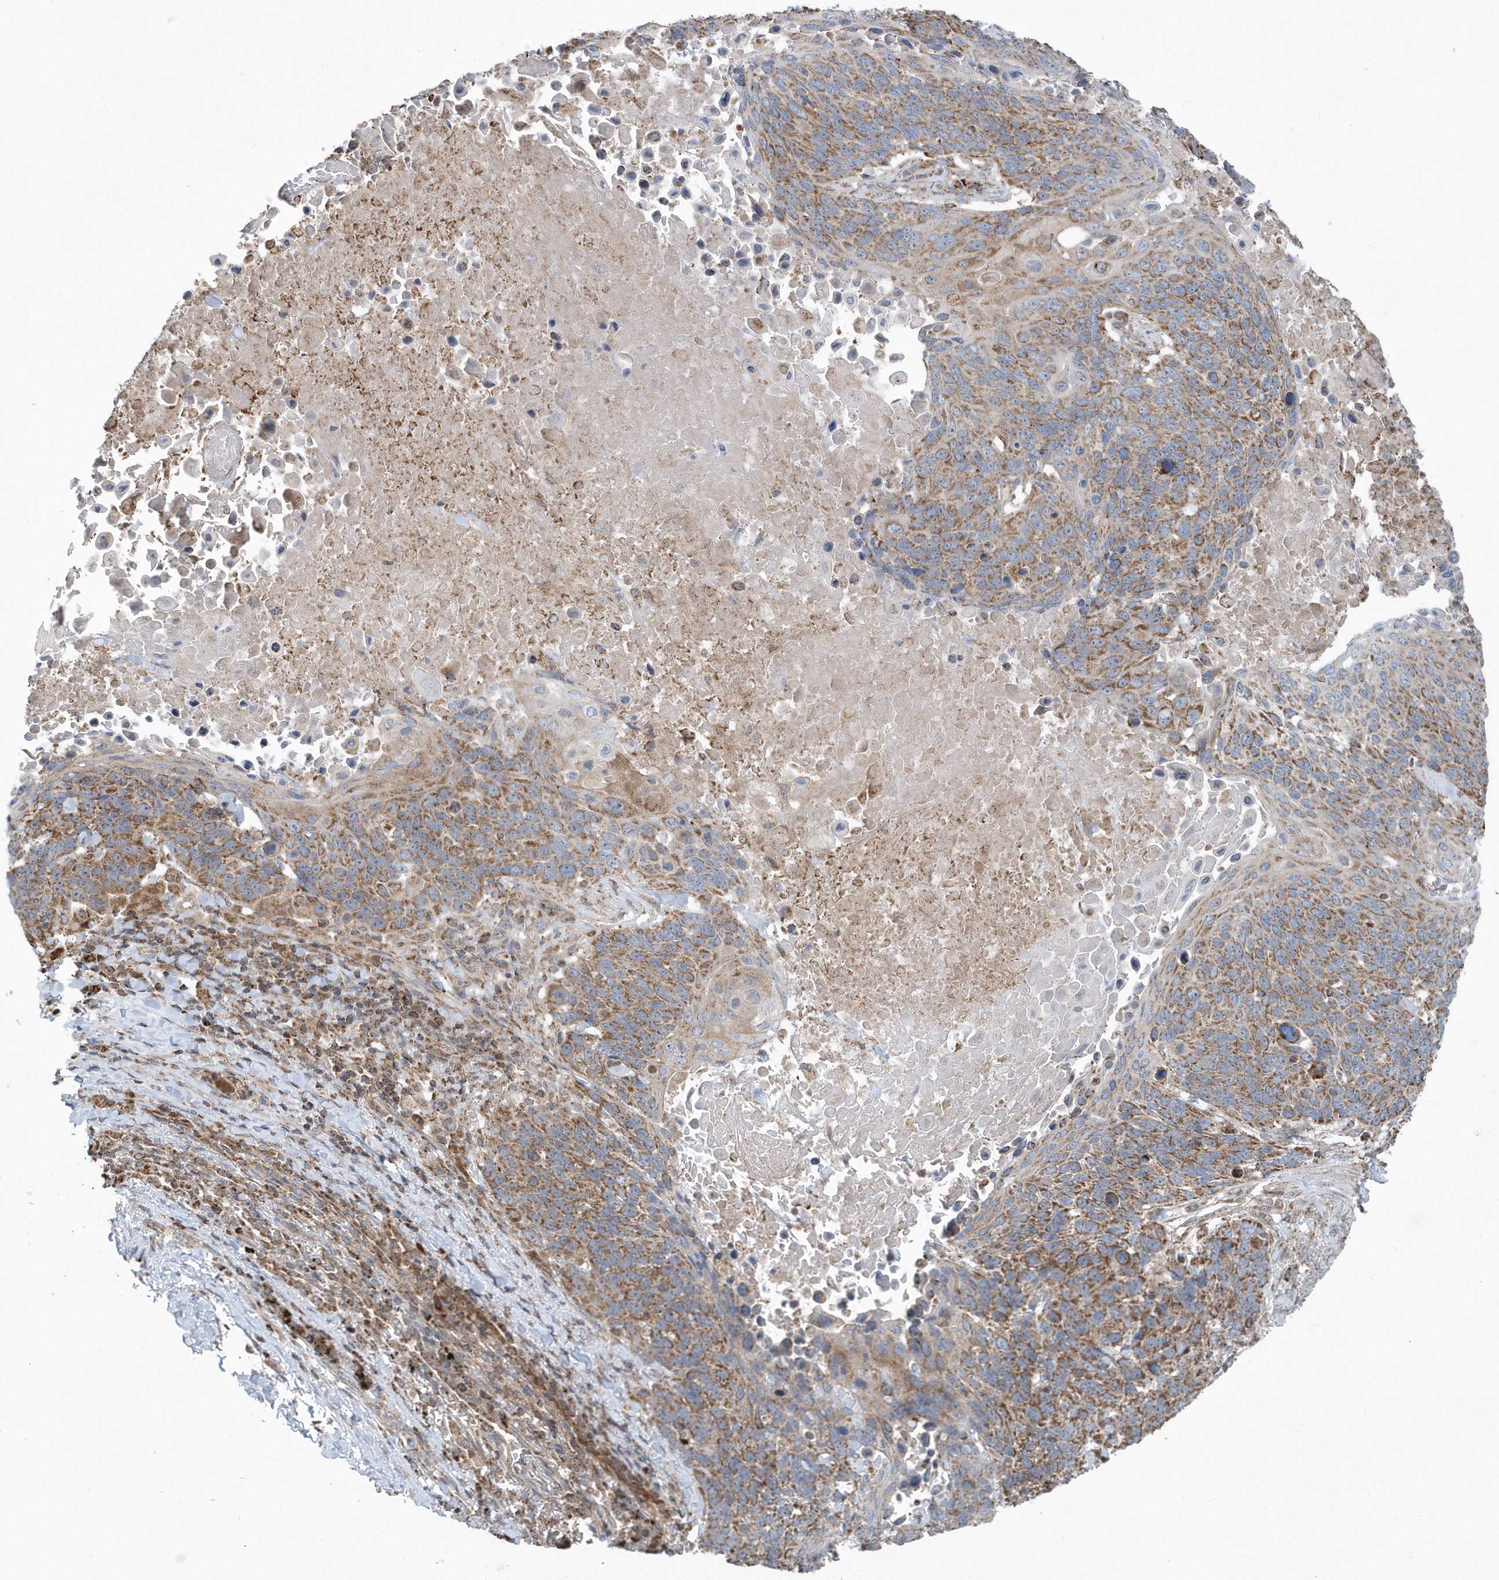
{"staining": {"intensity": "moderate", "quantity": ">75%", "location": "cytoplasmic/membranous"}, "tissue": "lung cancer", "cell_type": "Tumor cells", "image_type": "cancer", "snomed": [{"axis": "morphology", "description": "Squamous cell carcinoma, NOS"}, {"axis": "topography", "description": "Lung"}], "caption": "Moderate cytoplasmic/membranous expression is seen in about >75% of tumor cells in lung squamous cell carcinoma. (Stains: DAB (3,3'-diaminobenzidine) in brown, nuclei in blue, Microscopy: brightfield microscopy at high magnification).", "gene": "PPP1R7", "patient": {"sex": "male", "age": 66}}